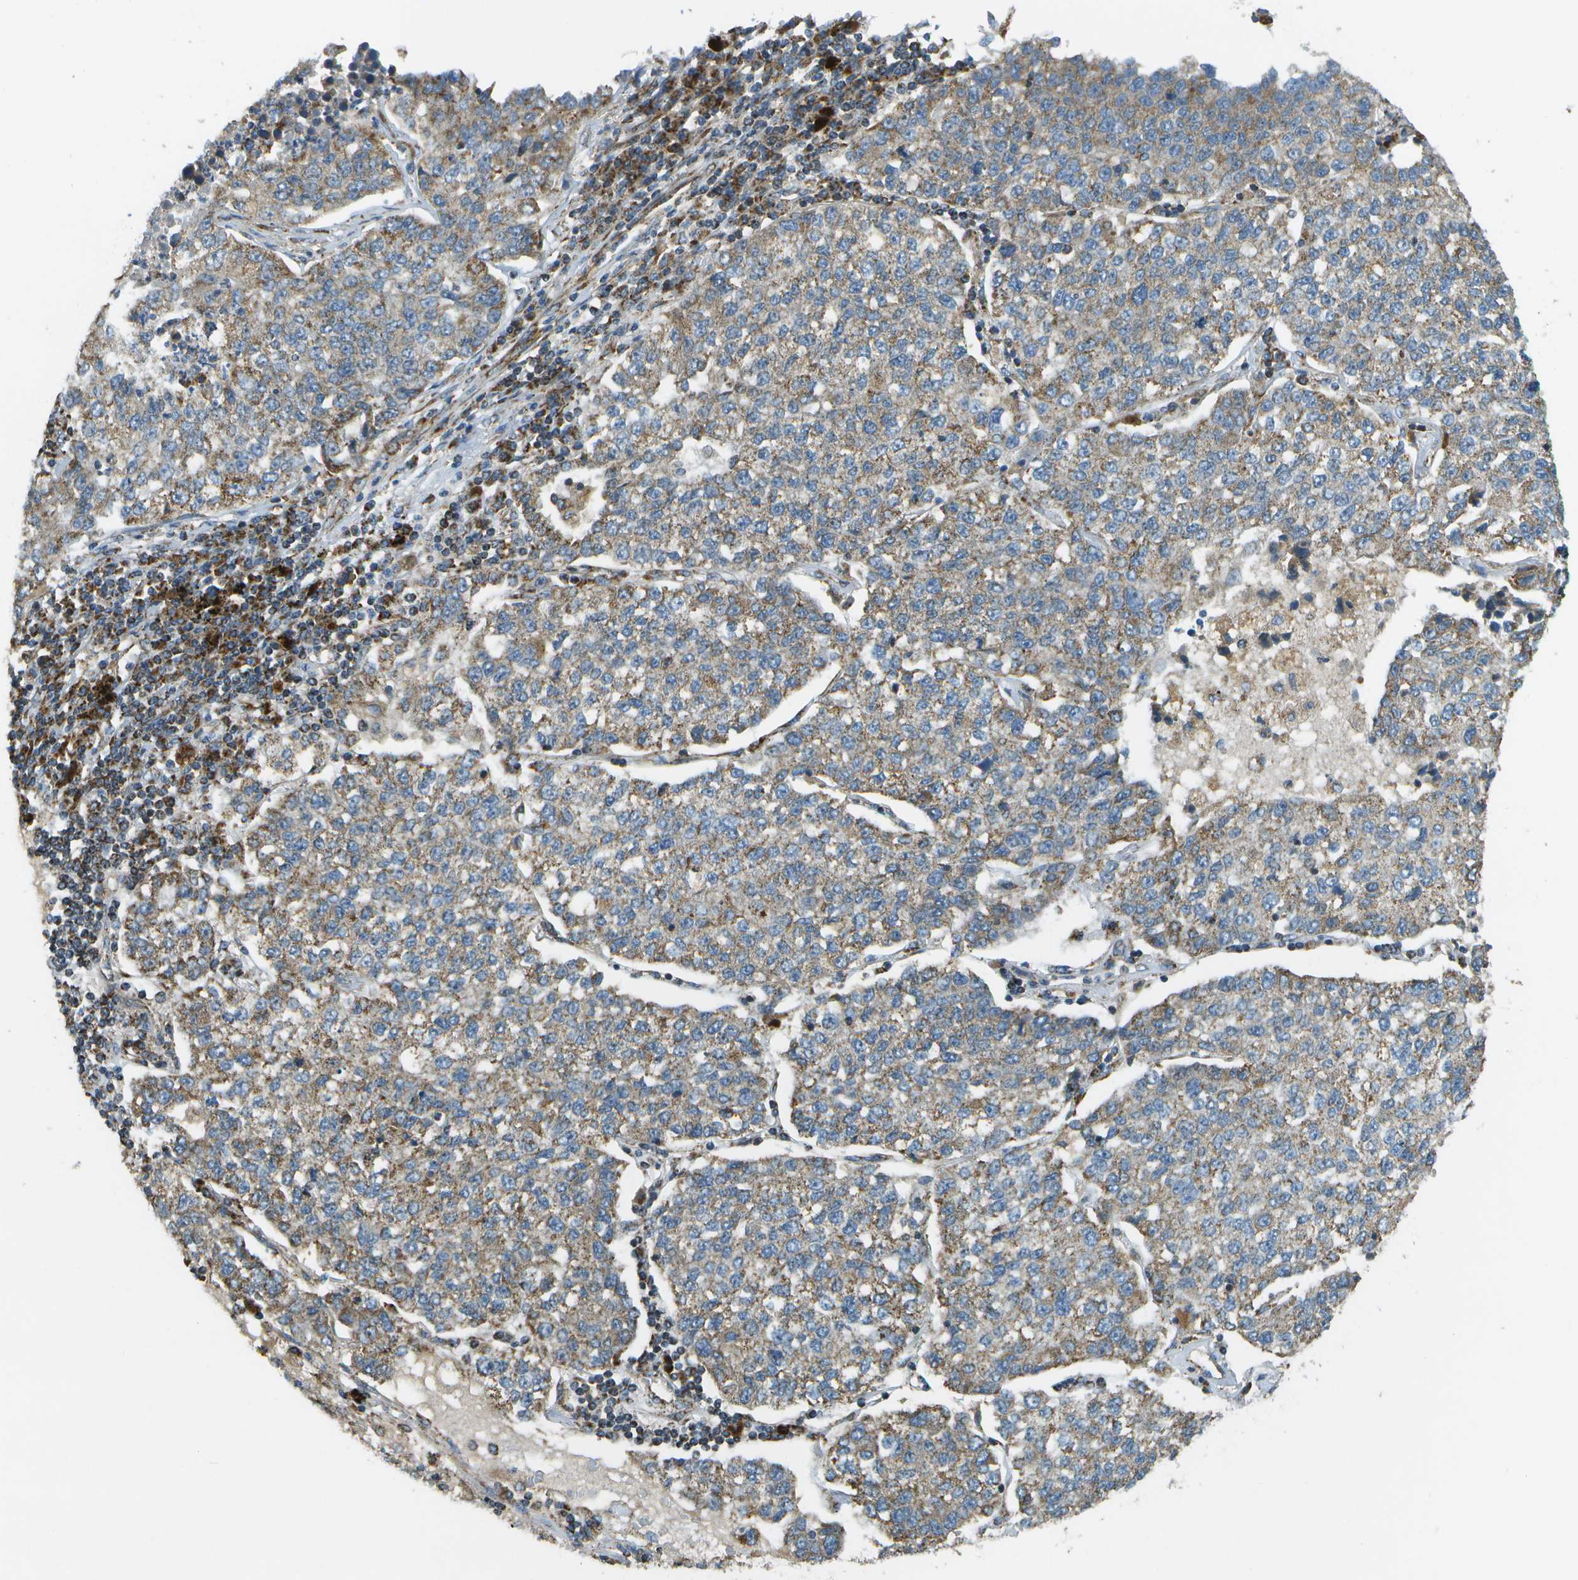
{"staining": {"intensity": "weak", "quantity": ">75%", "location": "cytoplasmic/membranous"}, "tissue": "lung cancer", "cell_type": "Tumor cells", "image_type": "cancer", "snomed": [{"axis": "morphology", "description": "Adenocarcinoma, NOS"}, {"axis": "topography", "description": "Lung"}], "caption": "Immunohistochemistry of human lung cancer displays low levels of weak cytoplasmic/membranous expression in approximately >75% of tumor cells.", "gene": "NRK", "patient": {"sex": "male", "age": 49}}